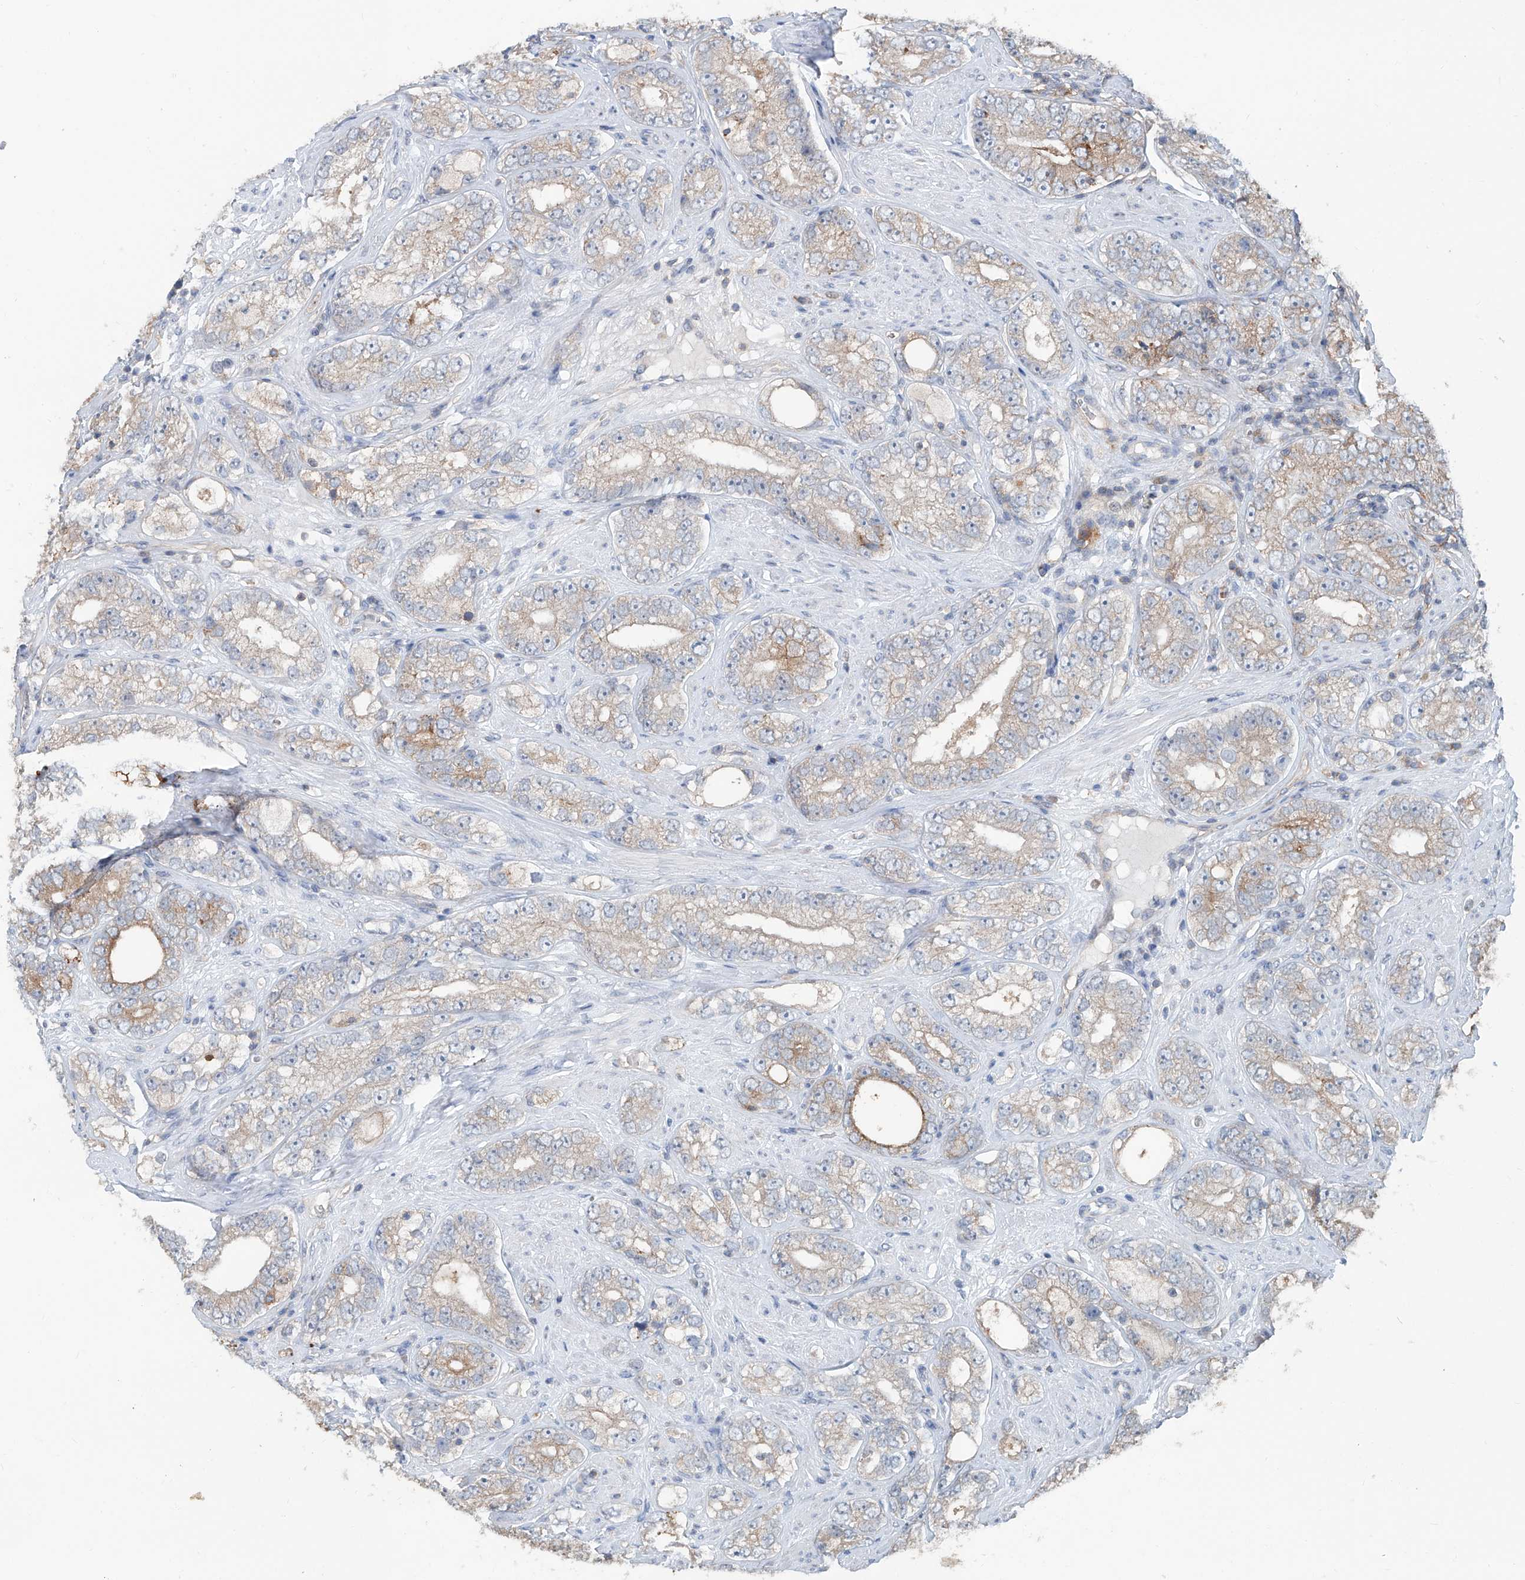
{"staining": {"intensity": "weak", "quantity": "25%-75%", "location": "cytoplasmic/membranous"}, "tissue": "prostate cancer", "cell_type": "Tumor cells", "image_type": "cancer", "snomed": [{"axis": "morphology", "description": "Adenocarcinoma, High grade"}, {"axis": "topography", "description": "Prostate"}], "caption": "High-power microscopy captured an IHC micrograph of prostate high-grade adenocarcinoma, revealing weak cytoplasmic/membranous staining in approximately 25%-75% of tumor cells. The staining is performed using DAB brown chromogen to label protein expression. The nuclei are counter-stained blue using hematoxylin.", "gene": "KCNK10", "patient": {"sex": "male", "age": 56}}